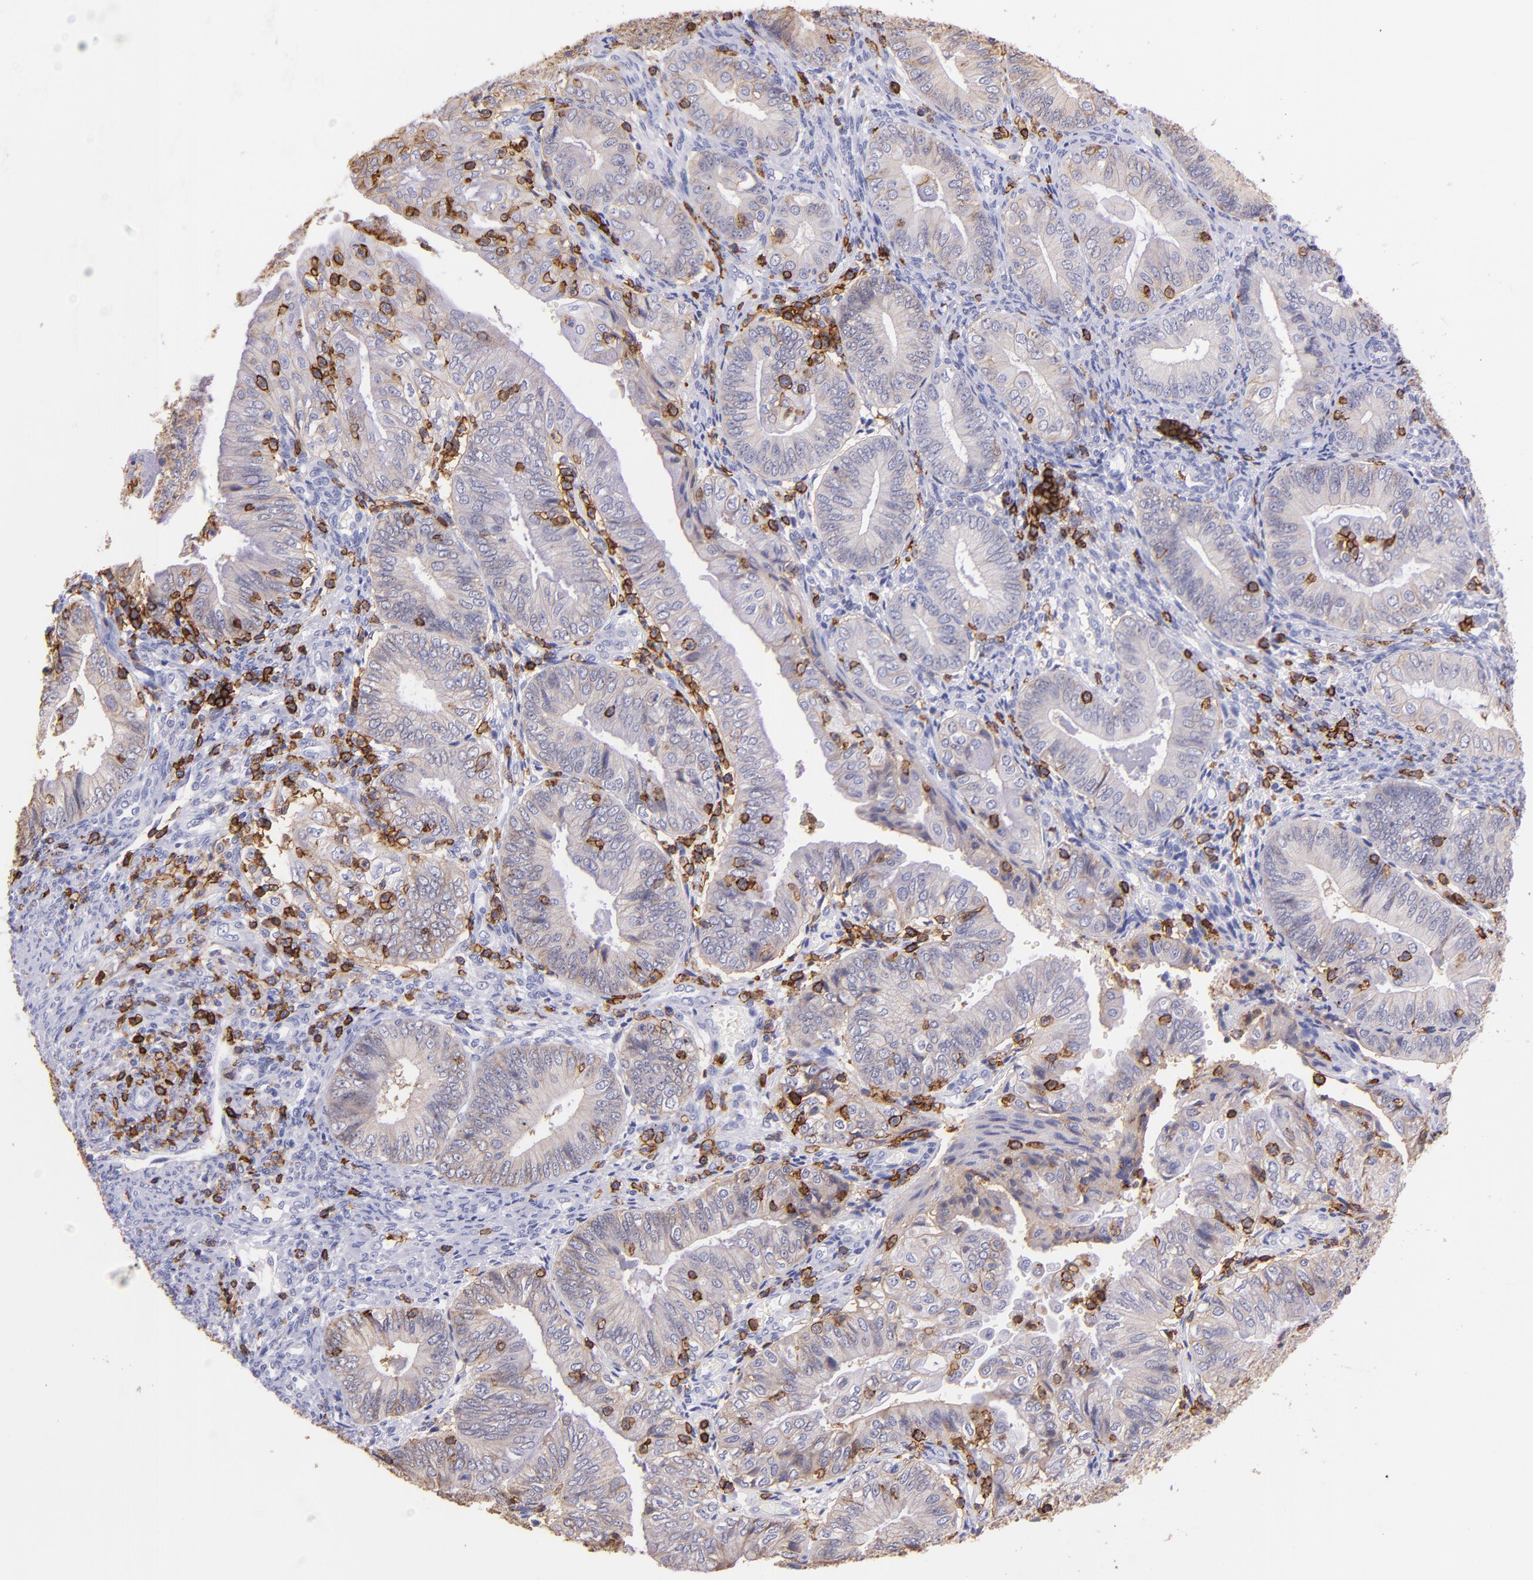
{"staining": {"intensity": "weak", "quantity": "25%-75%", "location": "cytoplasmic/membranous"}, "tissue": "endometrial cancer", "cell_type": "Tumor cells", "image_type": "cancer", "snomed": [{"axis": "morphology", "description": "Adenocarcinoma, NOS"}, {"axis": "topography", "description": "Endometrium"}], "caption": "Endometrial cancer (adenocarcinoma) stained with a protein marker shows weak staining in tumor cells.", "gene": "SPN", "patient": {"sex": "female", "age": 55}}